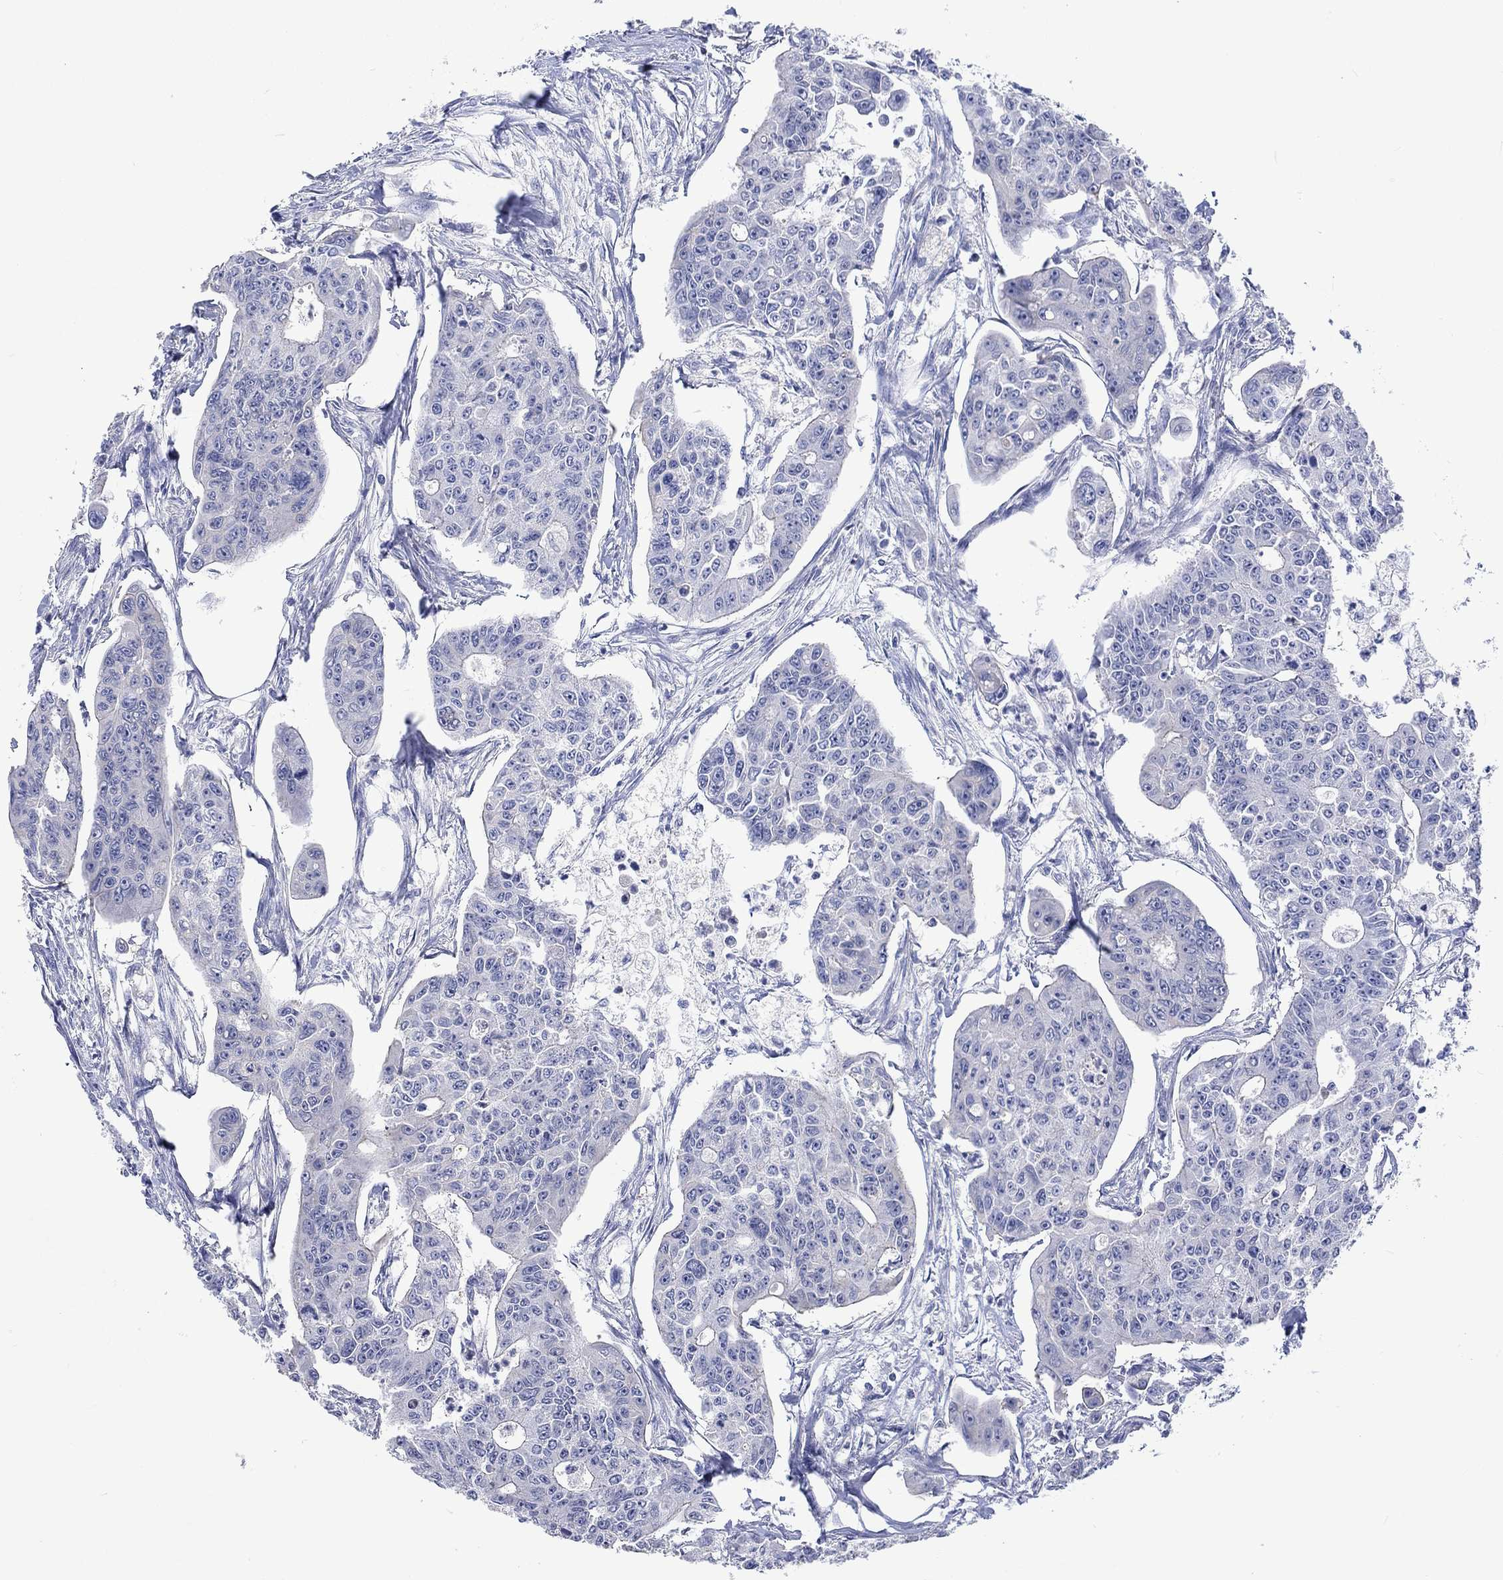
{"staining": {"intensity": "negative", "quantity": "none", "location": "none"}, "tissue": "colorectal cancer", "cell_type": "Tumor cells", "image_type": "cancer", "snomed": [{"axis": "morphology", "description": "Adenocarcinoma, NOS"}, {"axis": "topography", "description": "Colon"}], "caption": "Immunohistochemistry photomicrograph of neoplastic tissue: human colorectal adenocarcinoma stained with DAB reveals no significant protein expression in tumor cells.", "gene": "AGRP", "patient": {"sex": "male", "age": 70}}